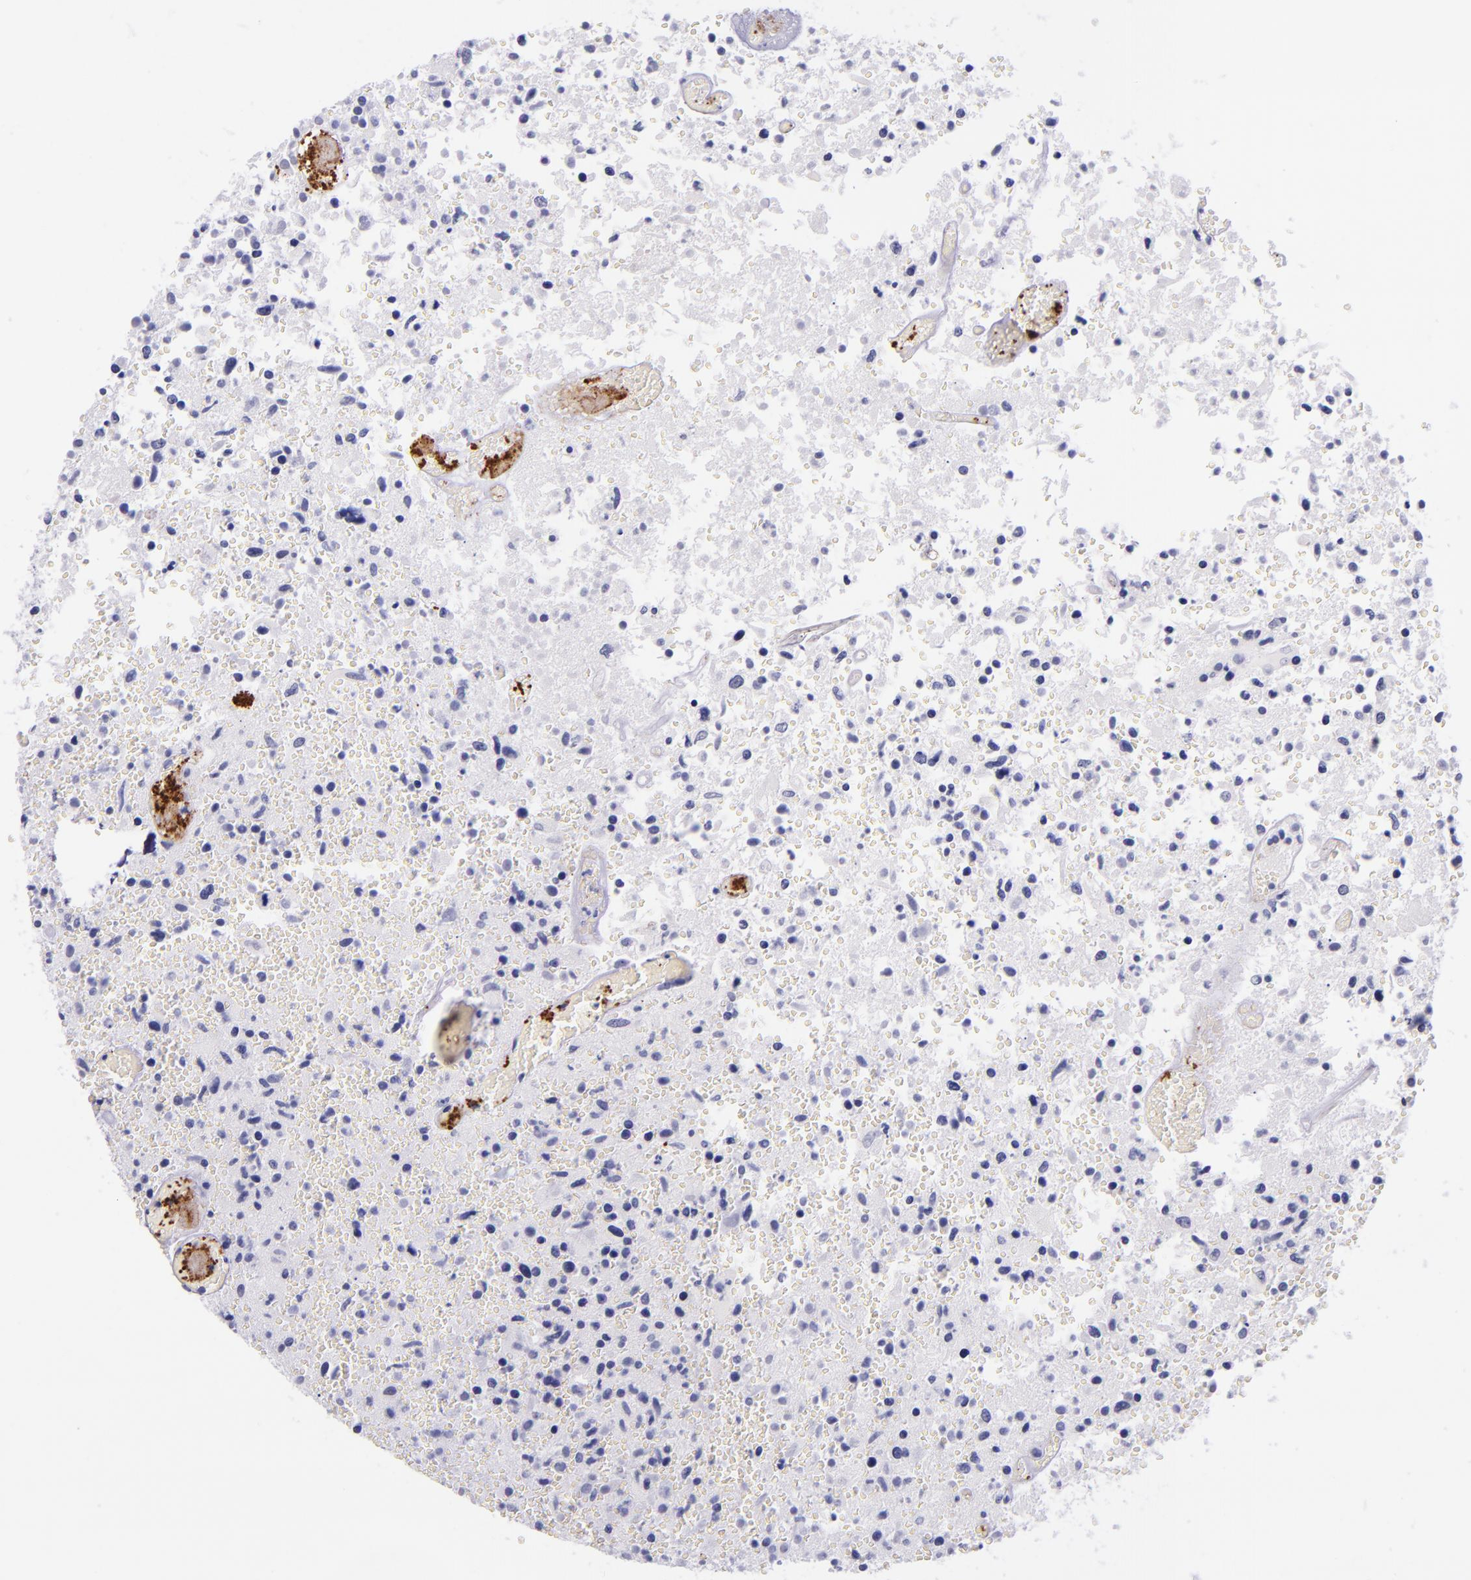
{"staining": {"intensity": "negative", "quantity": "none", "location": "none"}, "tissue": "glioma", "cell_type": "Tumor cells", "image_type": "cancer", "snomed": [{"axis": "morphology", "description": "Glioma, malignant, High grade"}, {"axis": "topography", "description": "Brain"}], "caption": "Micrograph shows no significant protein staining in tumor cells of glioma.", "gene": "SELE", "patient": {"sex": "male", "age": 72}}